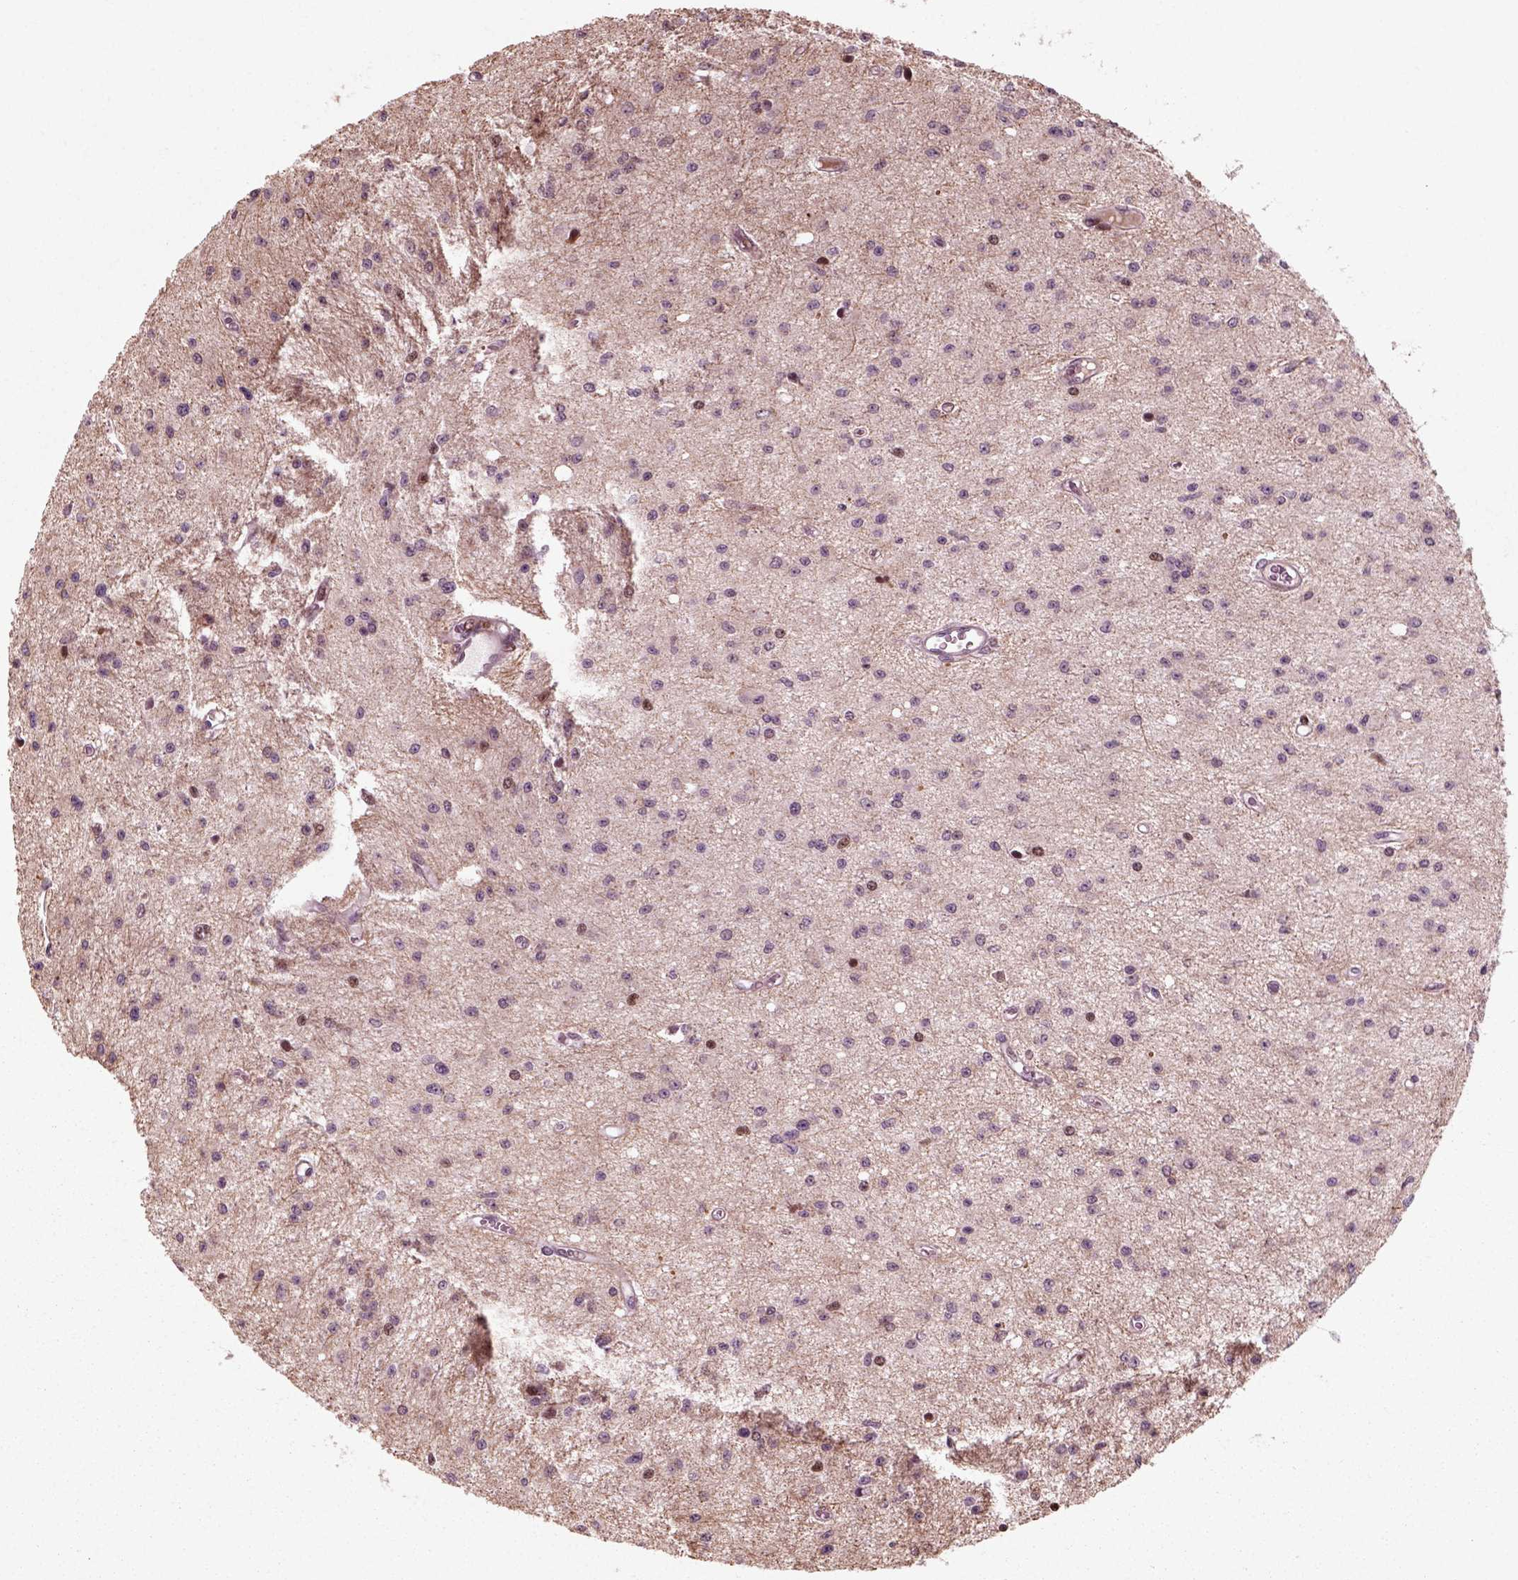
{"staining": {"intensity": "negative", "quantity": "none", "location": "none"}, "tissue": "glioma", "cell_type": "Tumor cells", "image_type": "cancer", "snomed": [{"axis": "morphology", "description": "Glioma, malignant, Low grade"}, {"axis": "topography", "description": "Brain"}], "caption": "High magnification brightfield microscopy of malignant low-grade glioma stained with DAB (3,3'-diaminobenzidine) (brown) and counterstained with hematoxylin (blue): tumor cells show no significant staining.", "gene": "CDC14A", "patient": {"sex": "female", "age": 45}}